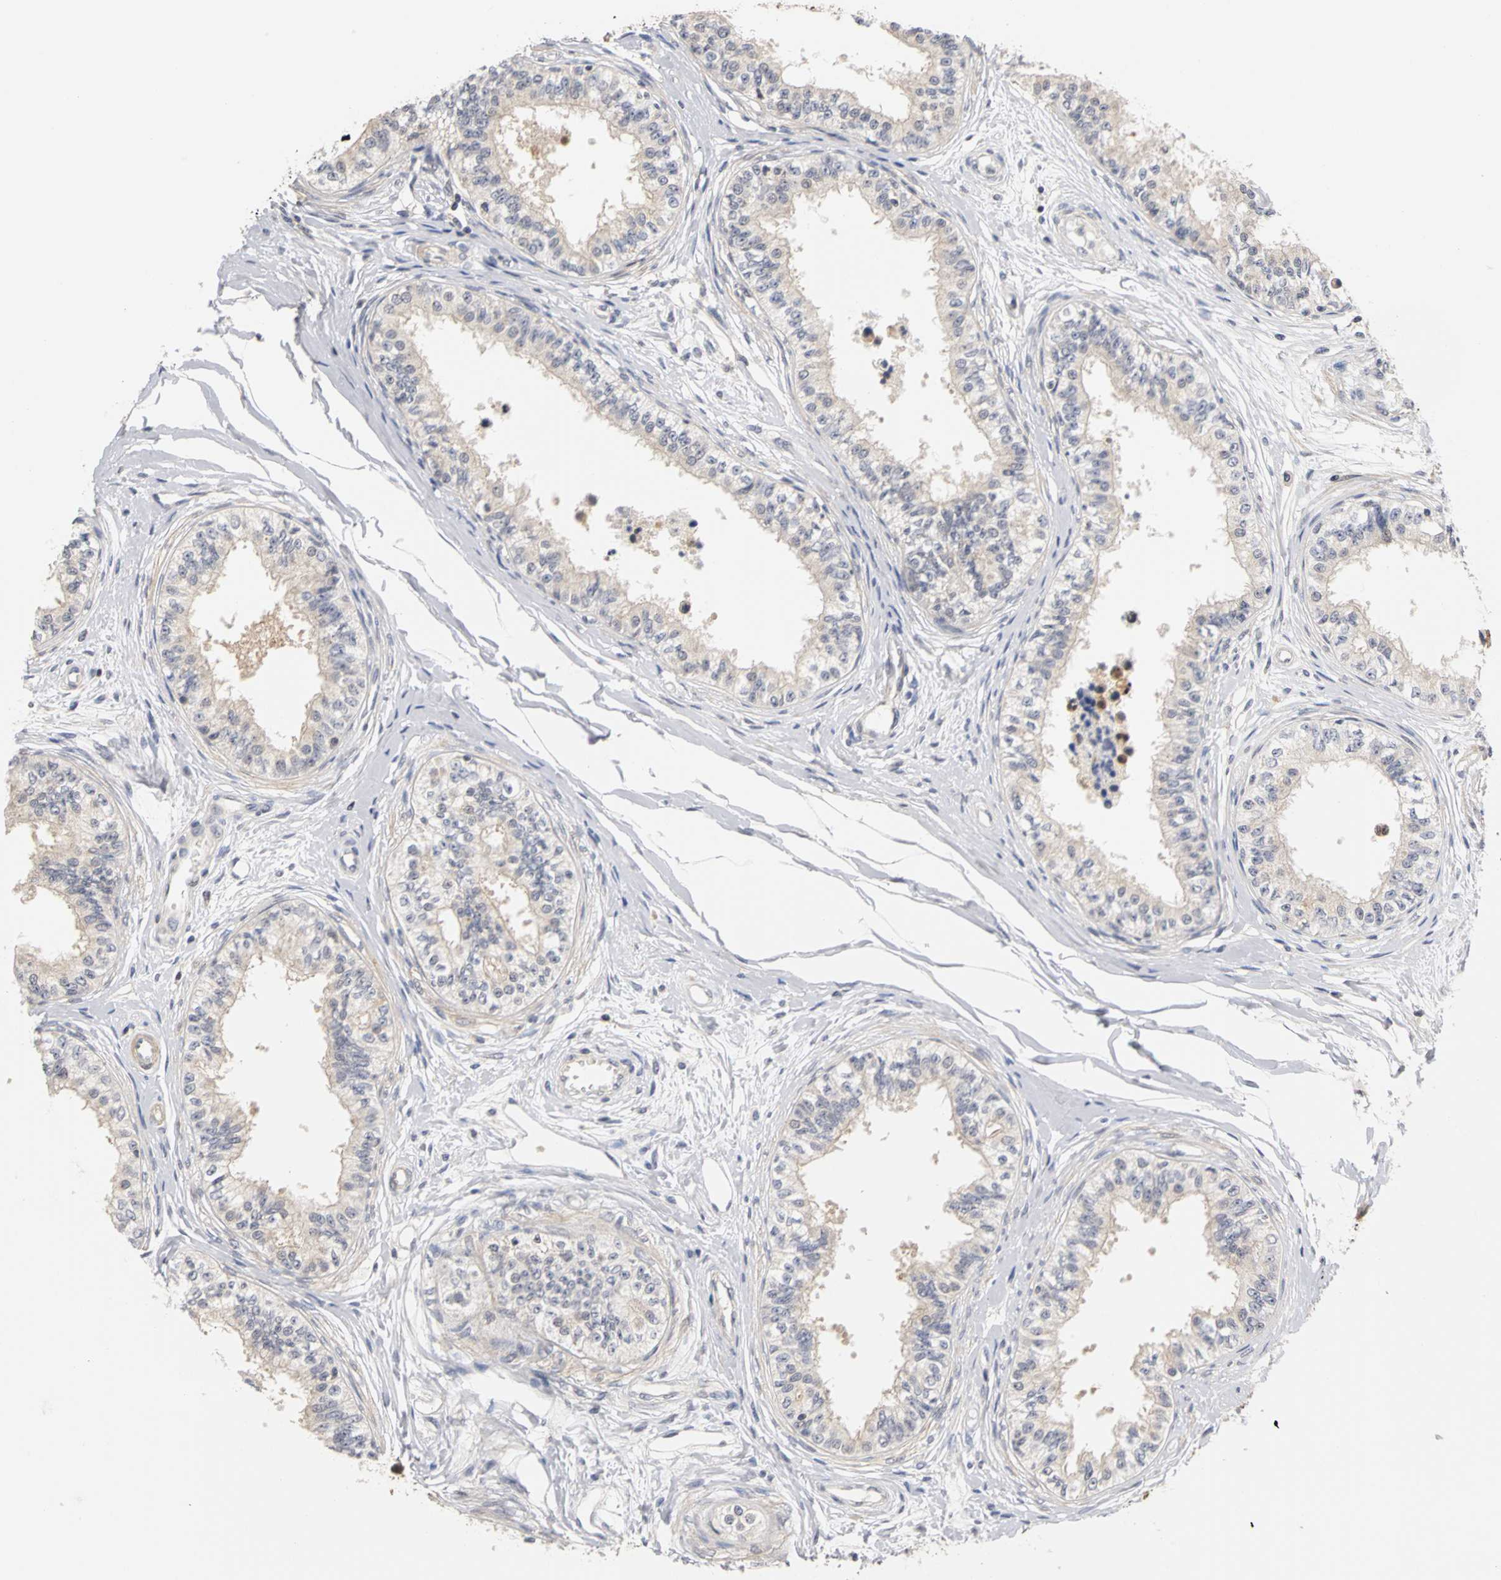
{"staining": {"intensity": "moderate", "quantity": ">75%", "location": "cytoplasmic/membranous,nuclear"}, "tissue": "epididymis", "cell_type": "Glandular cells", "image_type": "normal", "snomed": [{"axis": "morphology", "description": "Normal tissue, NOS"}, {"axis": "morphology", "description": "Adenocarcinoma, metastatic, NOS"}, {"axis": "topography", "description": "Testis"}, {"axis": "topography", "description": "Epididymis"}], "caption": "High-magnification brightfield microscopy of unremarkable epididymis stained with DAB (3,3'-diaminobenzidine) (brown) and counterstained with hematoxylin (blue). glandular cells exhibit moderate cytoplasmic/membranous,nuclear positivity is identified in about>75% of cells.", "gene": "UBE2M", "patient": {"sex": "male", "age": 26}}